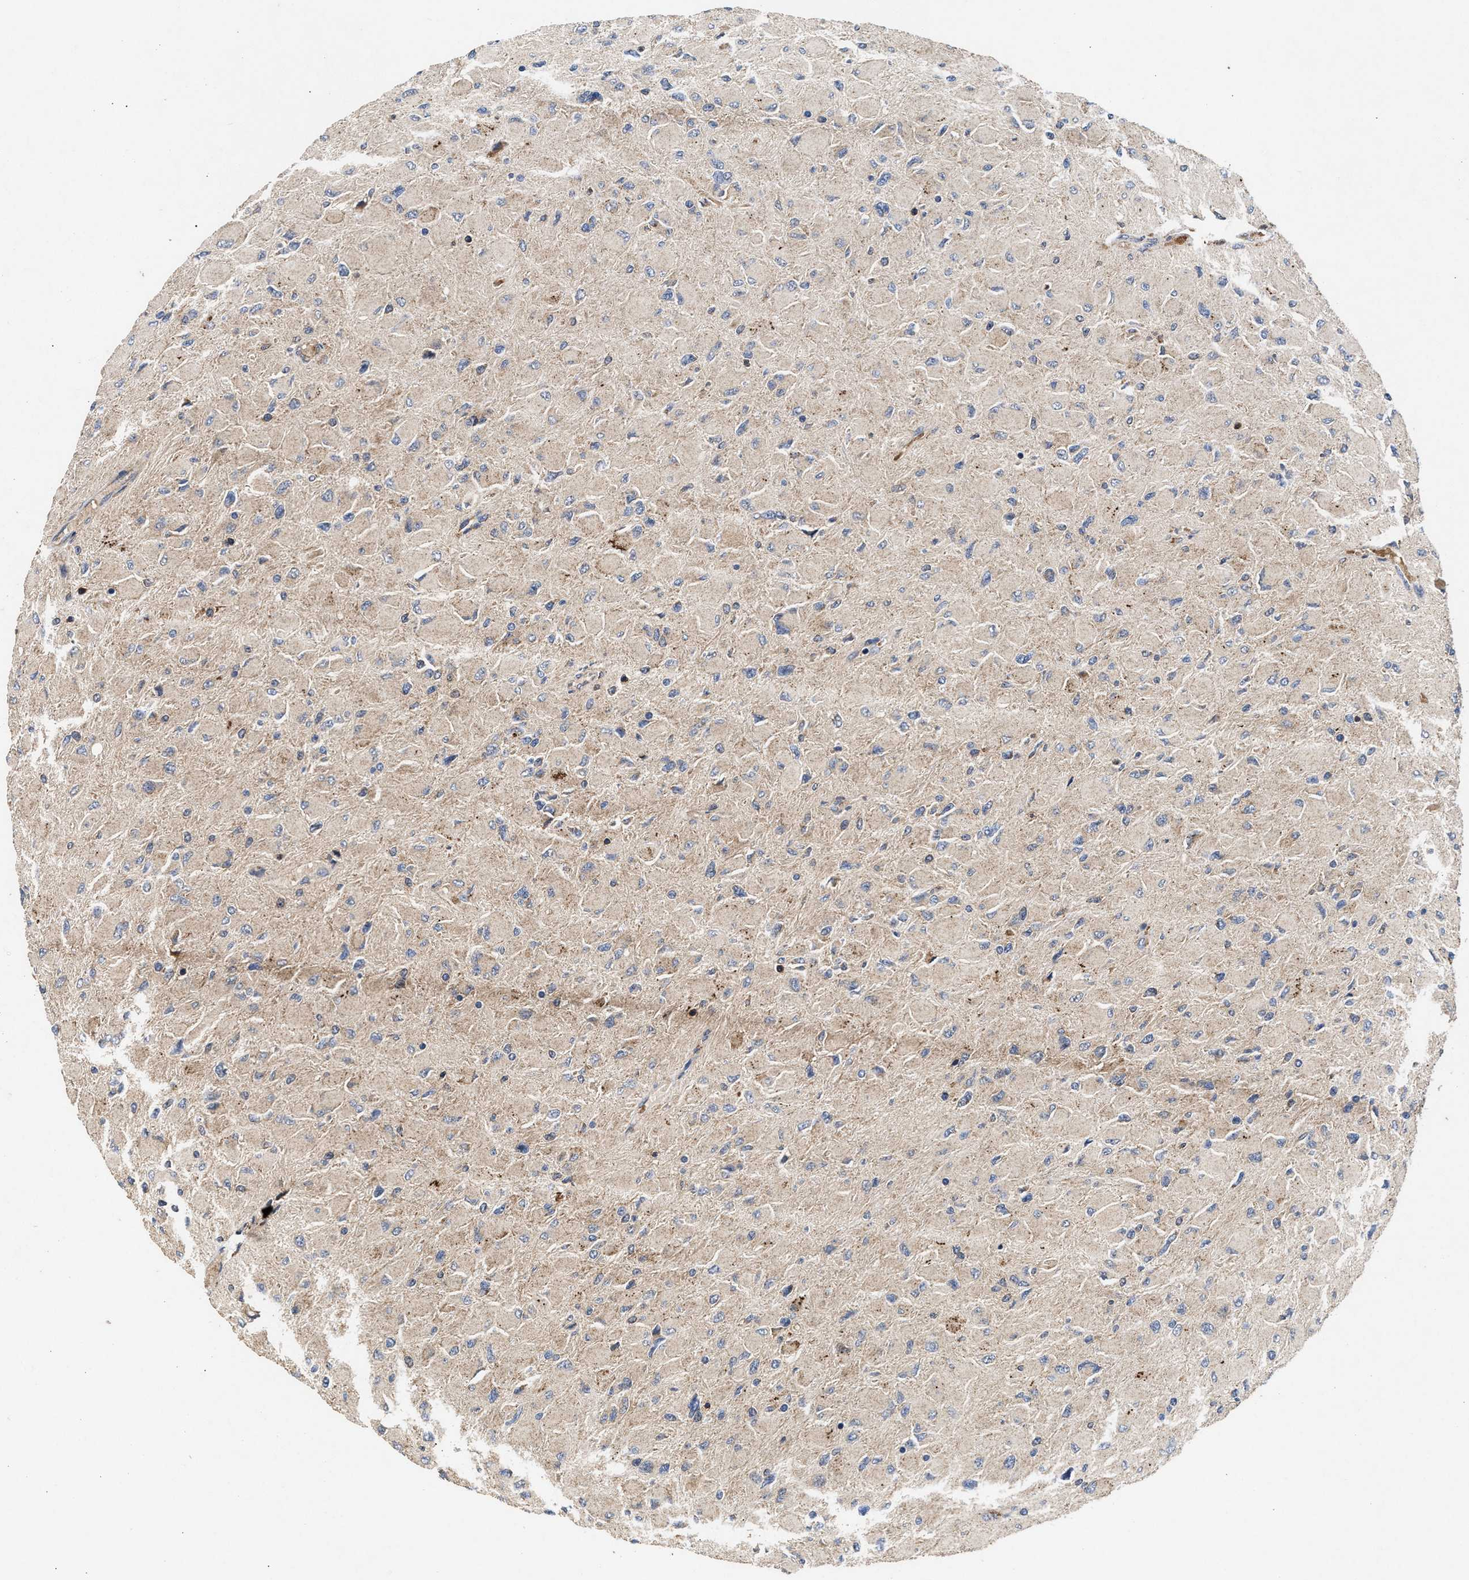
{"staining": {"intensity": "negative", "quantity": "none", "location": "none"}, "tissue": "glioma", "cell_type": "Tumor cells", "image_type": "cancer", "snomed": [{"axis": "morphology", "description": "Glioma, malignant, High grade"}, {"axis": "topography", "description": "Cerebral cortex"}], "caption": "Human glioma stained for a protein using immunohistochemistry displays no expression in tumor cells.", "gene": "NFKB2", "patient": {"sex": "female", "age": 36}}